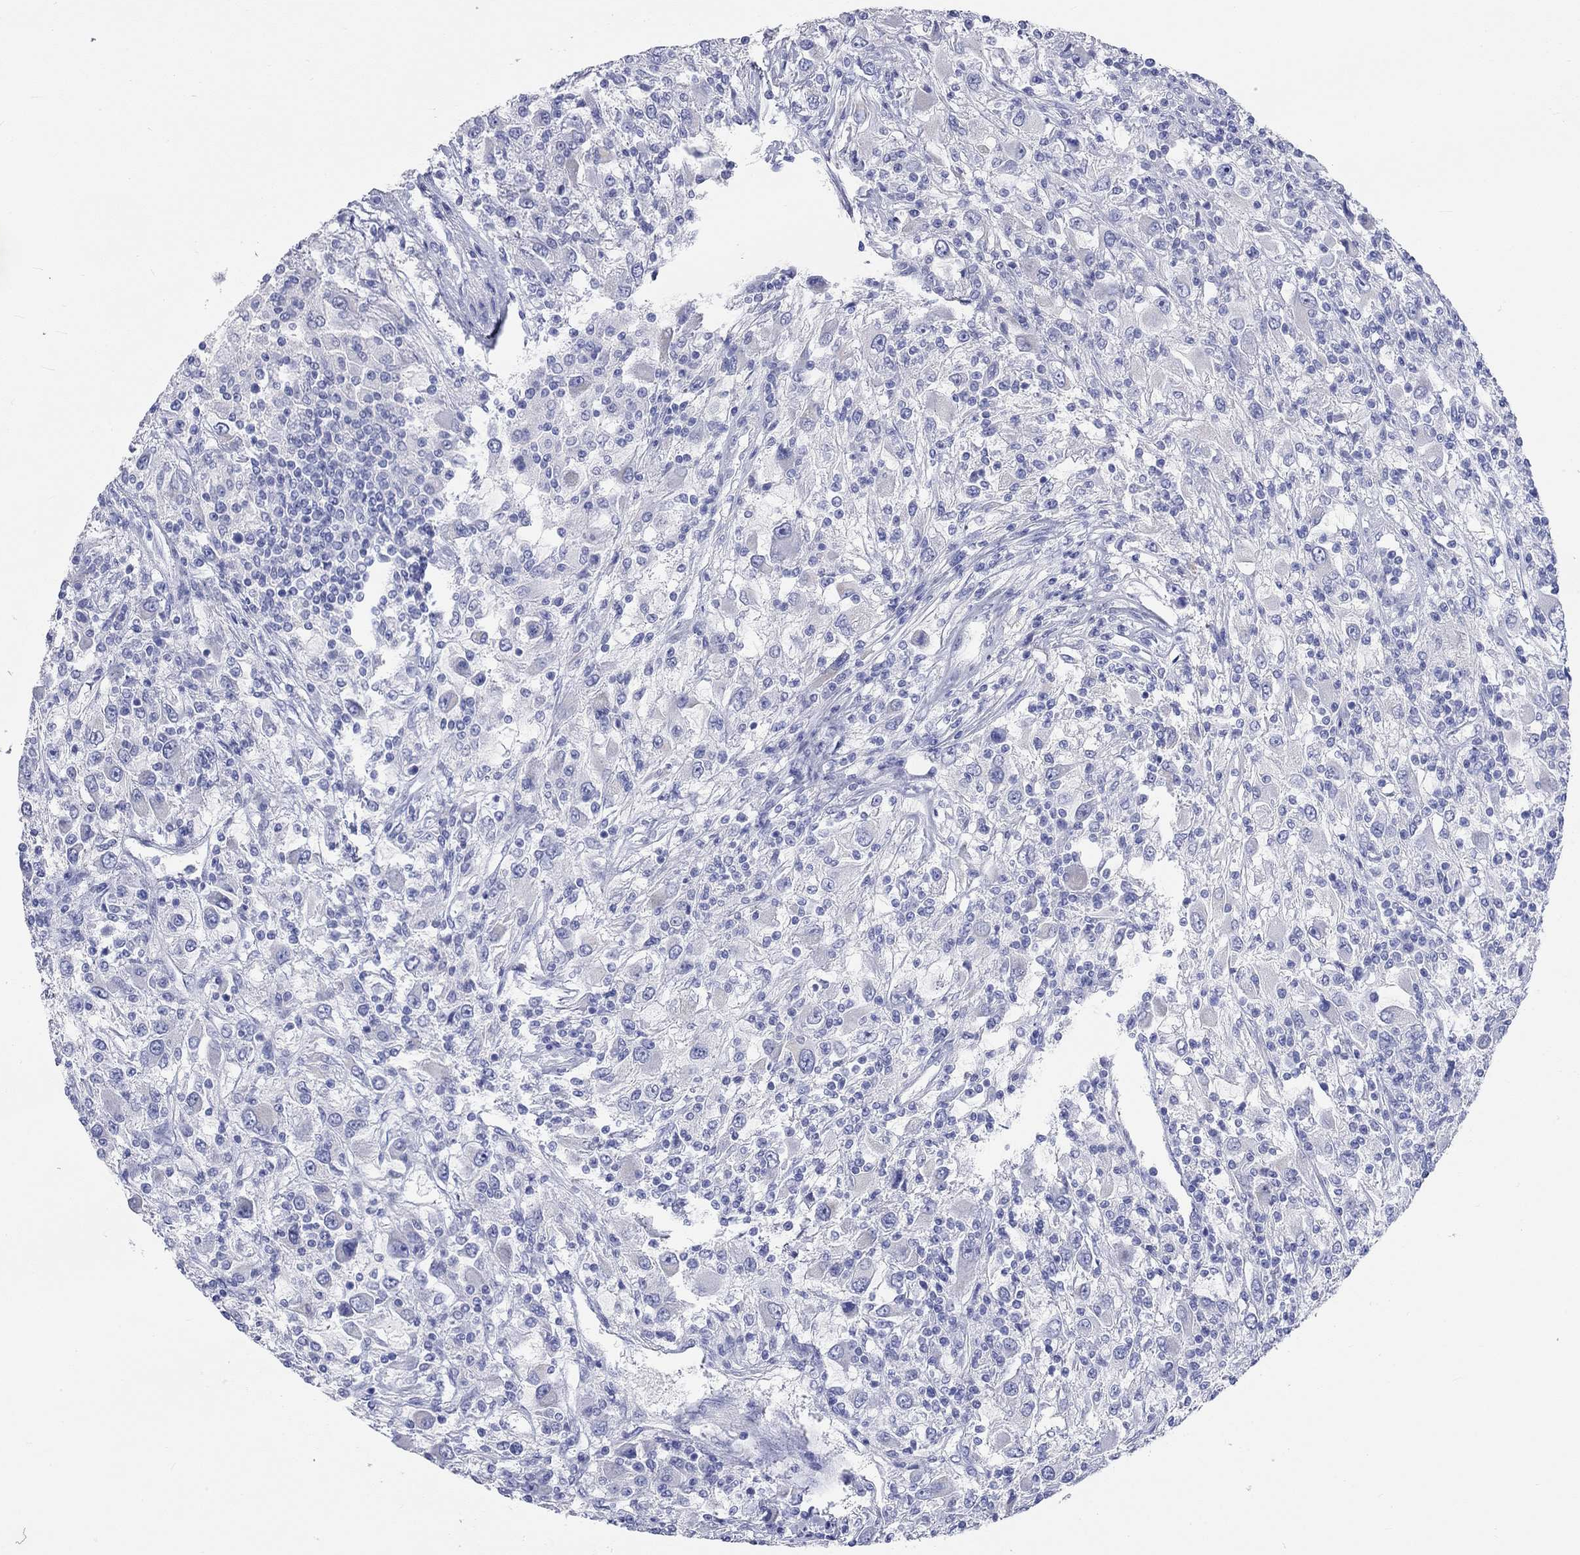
{"staining": {"intensity": "negative", "quantity": "none", "location": "none"}, "tissue": "renal cancer", "cell_type": "Tumor cells", "image_type": "cancer", "snomed": [{"axis": "morphology", "description": "Adenocarcinoma, NOS"}, {"axis": "topography", "description": "Kidney"}], "caption": "Tumor cells are negative for protein expression in human renal adenocarcinoma.", "gene": "SPATA9", "patient": {"sex": "female", "age": 67}}